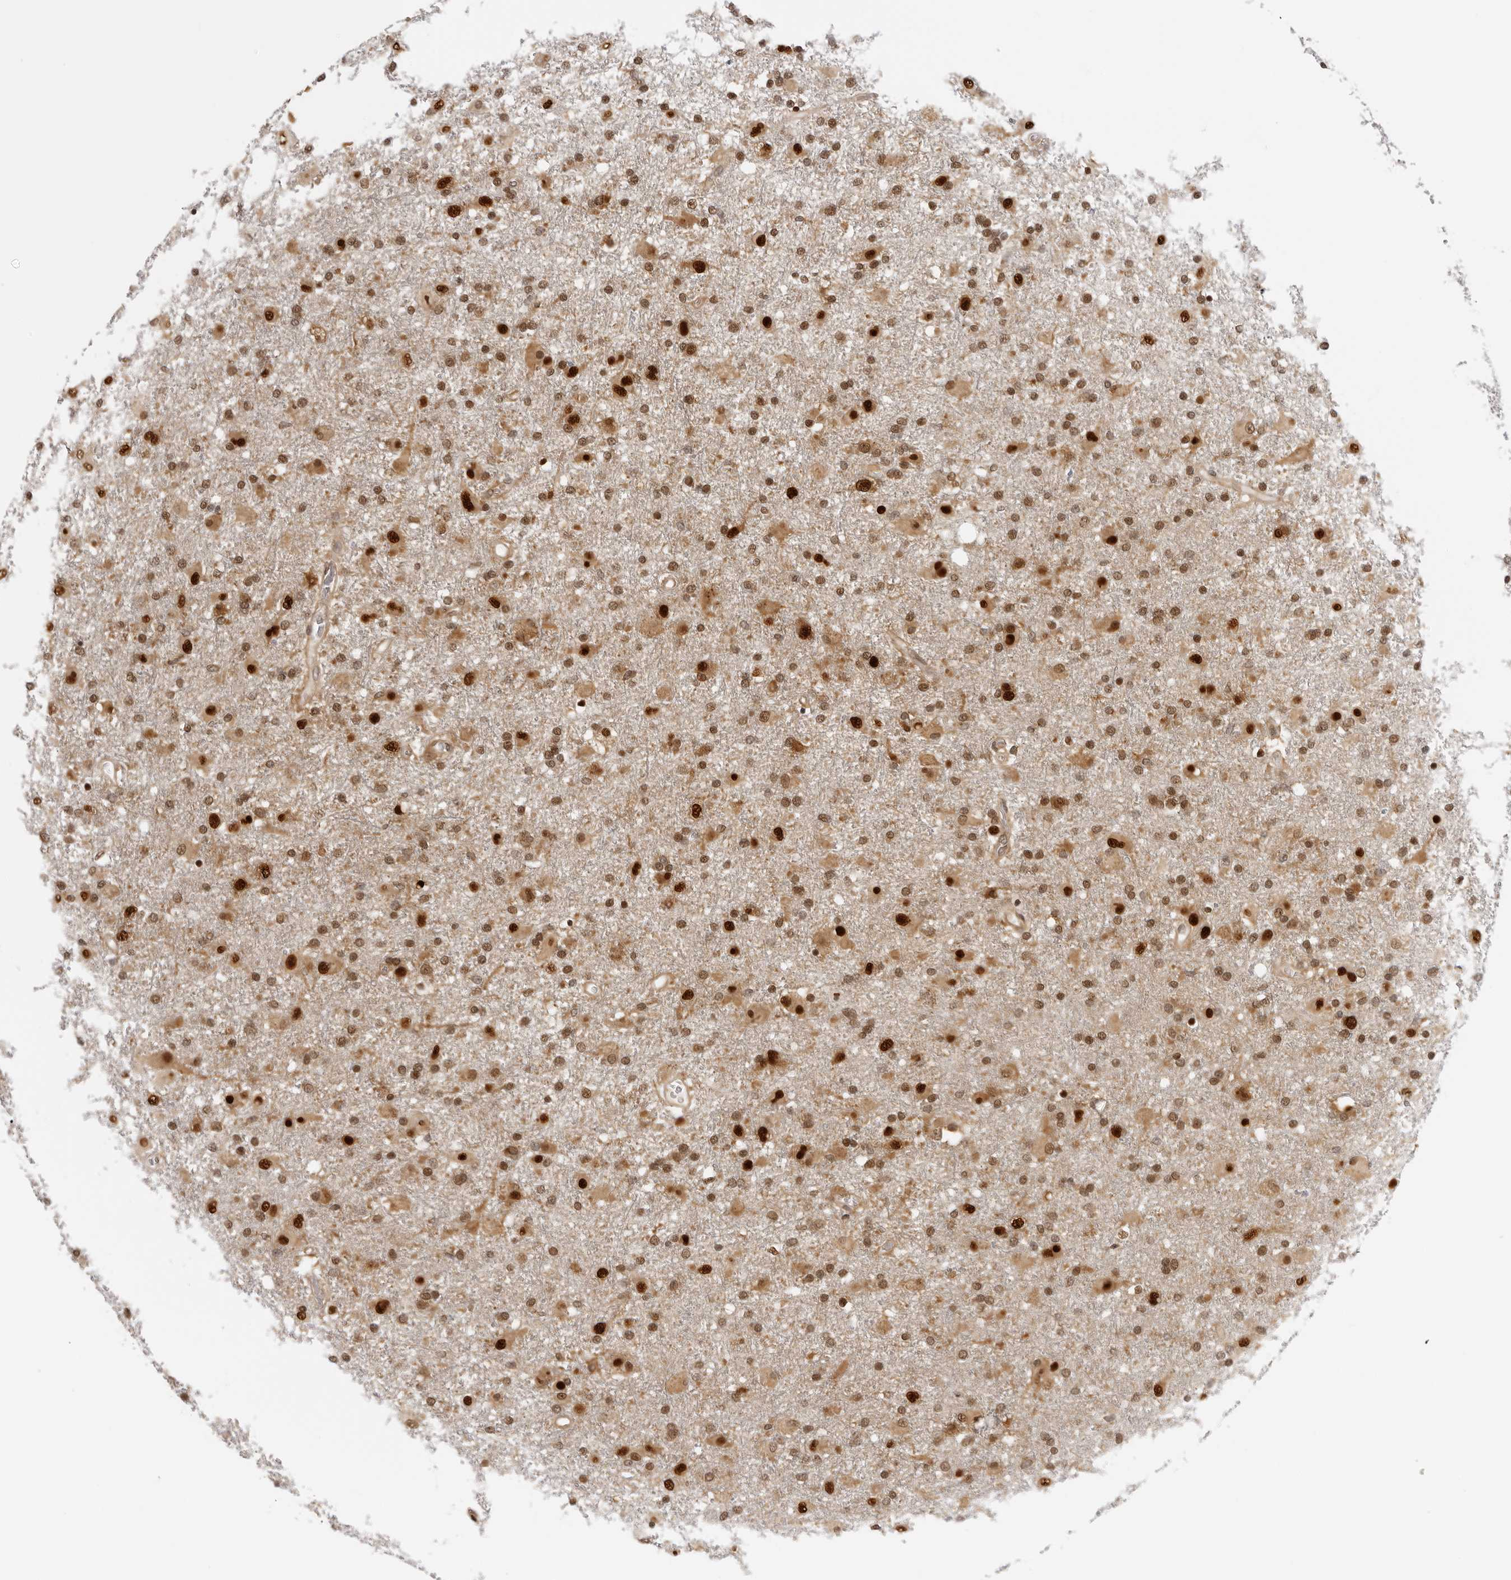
{"staining": {"intensity": "strong", "quantity": ">75%", "location": "cytoplasmic/membranous,nuclear"}, "tissue": "glioma", "cell_type": "Tumor cells", "image_type": "cancer", "snomed": [{"axis": "morphology", "description": "Glioma, malignant, Low grade"}, {"axis": "topography", "description": "Brain"}], "caption": "IHC staining of malignant glioma (low-grade), which displays high levels of strong cytoplasmic/membranous and nuclear positivity in approximately >75% of tumor cells indicating strong cytoplasmic/membranous and nuclear protein positivity. The staining was performed using DAB (brown) for protein detection and nuclei were counterstained in hematoxylin (blue).", "gene": "WDR77", "patient": {"sex": "male", "age": 65}}